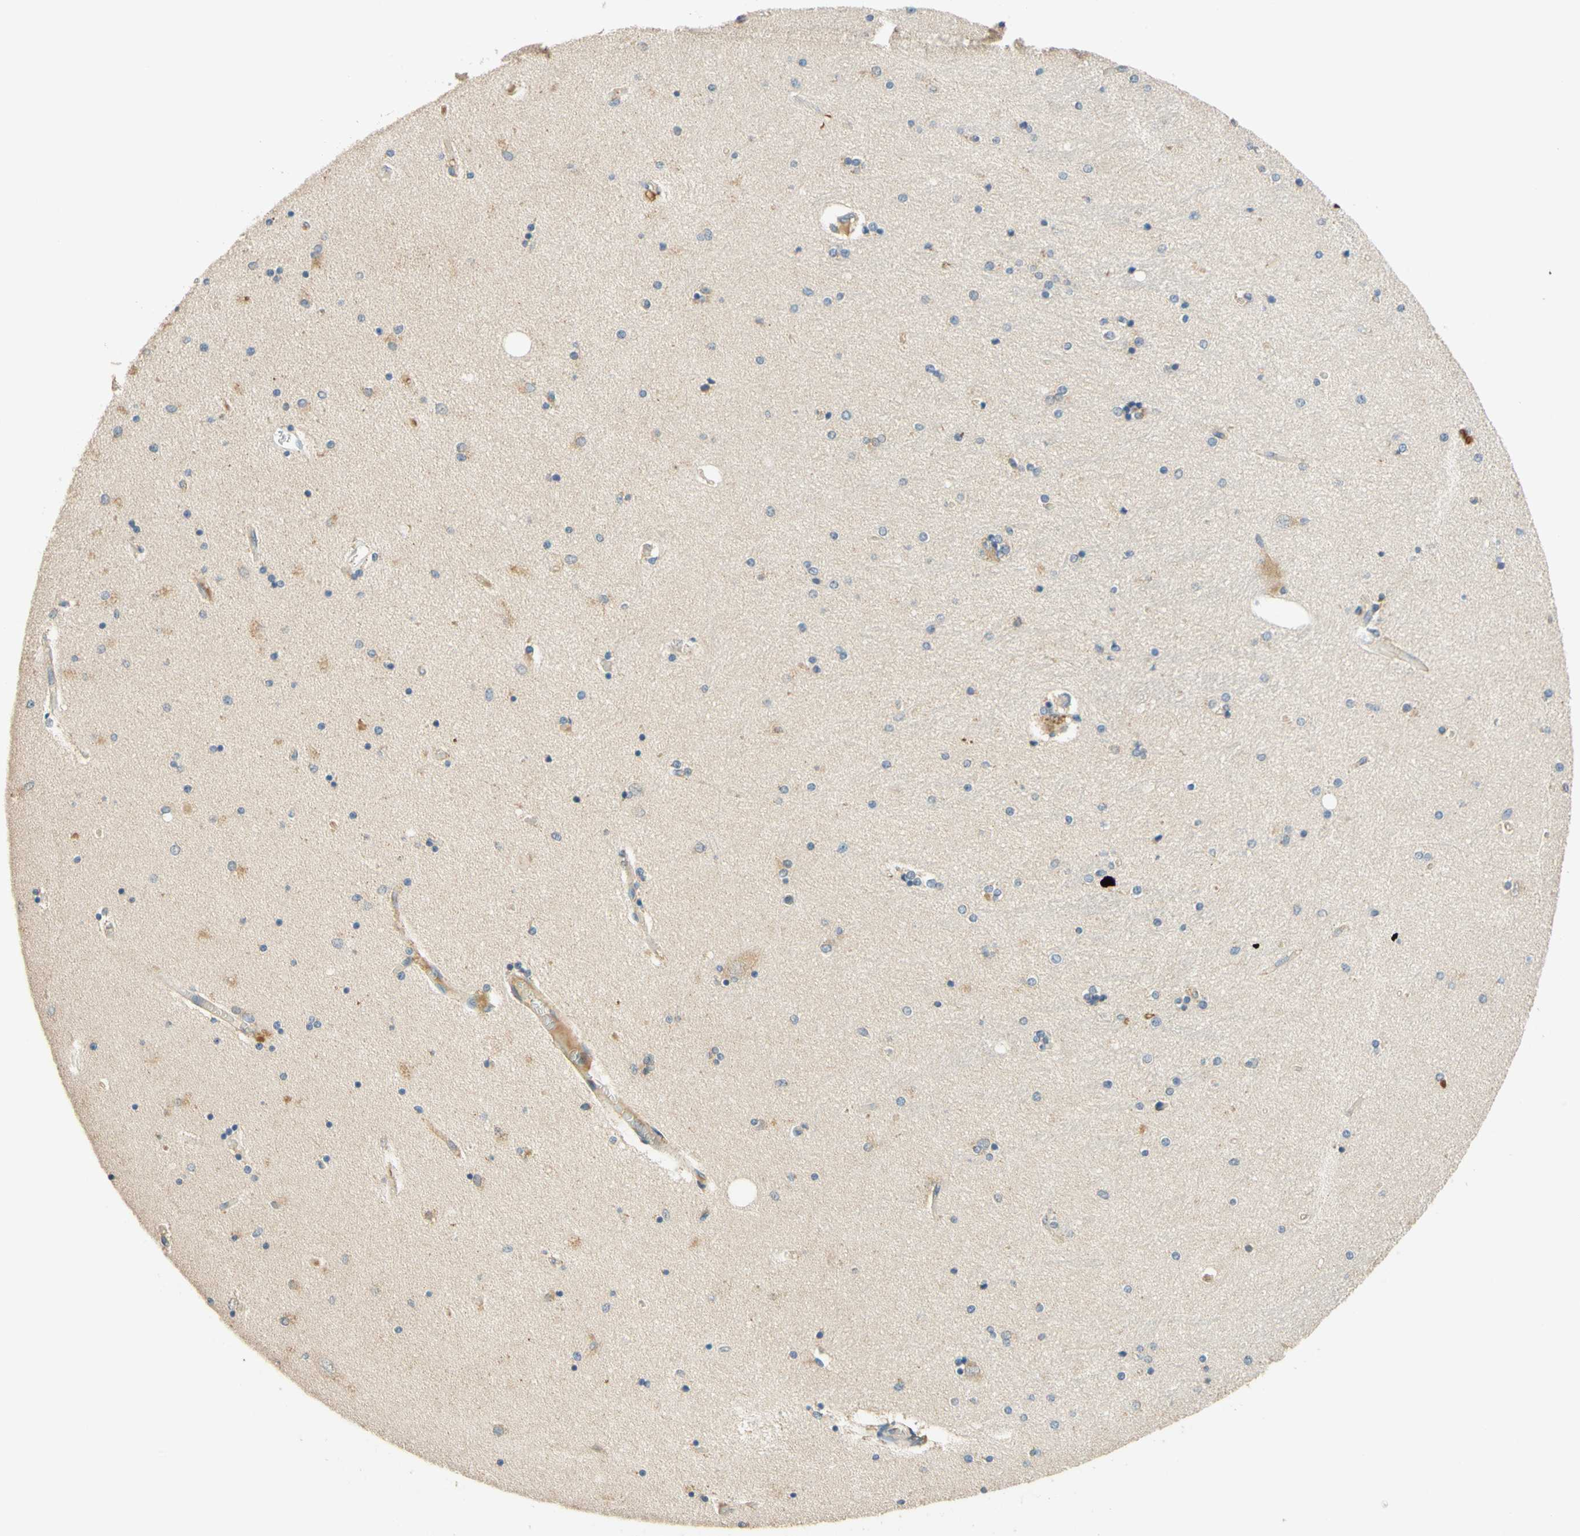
{"staining": {"intensity": "weak", "quantity": "<25%", "location": "cytoplasmic/membranous"}, "tissue": "hippocampus", "cell_type": "Glial cells", "image_type": "normal", "snomed": [{"axis": "morphology", "description": "Normal tissue, NOS"}, {"axis": "topography", "description": "Hippocampus"}], "caption": "This is an IHC histopathology image of benign human hippocampus. There is no staining in glial cells.", "gene": "ENTREP2", "patient": {"sex": "female", "age": 54}}